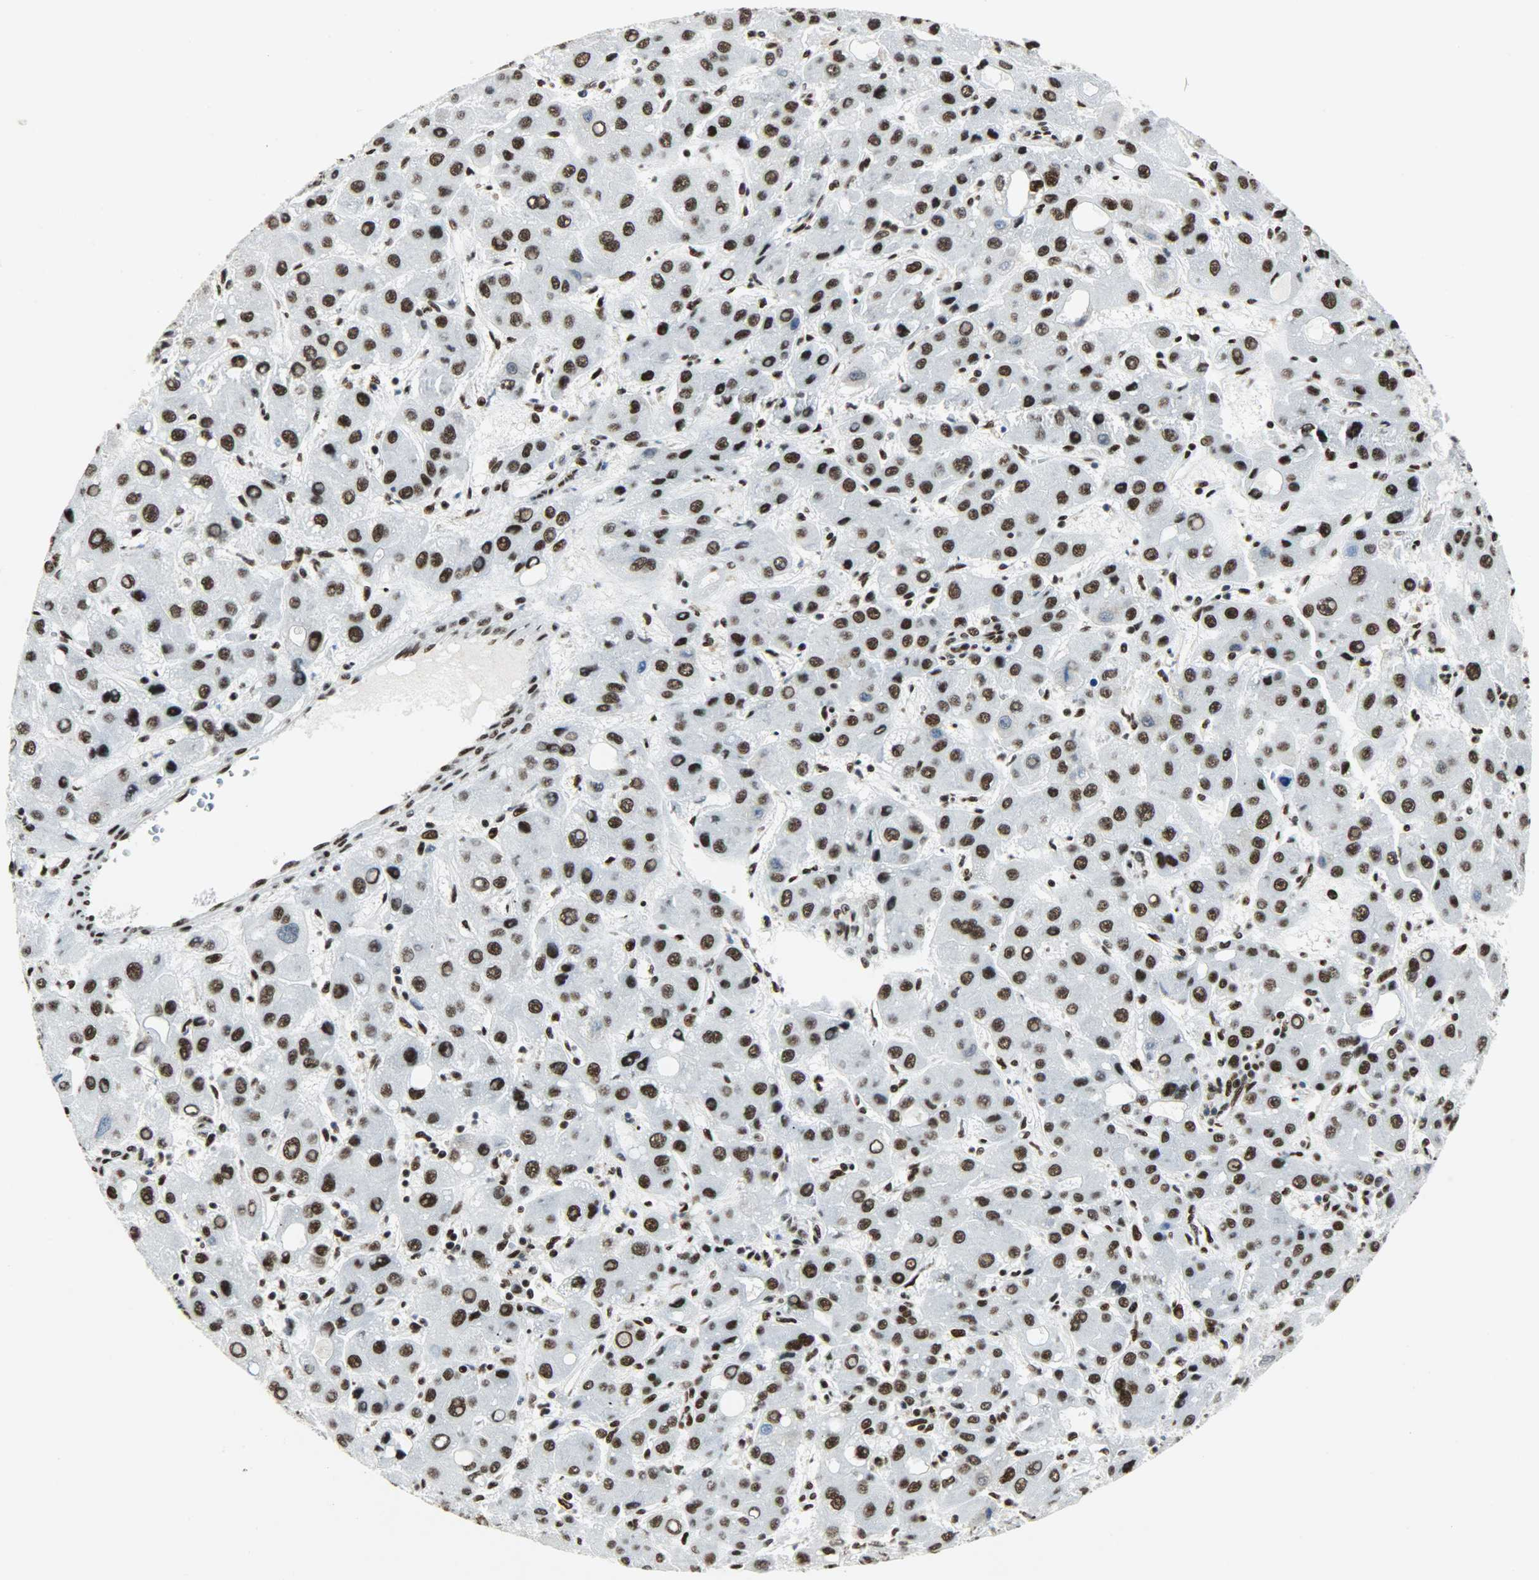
{"staining": {"intensity": "strong", "quantity": ">75%", "location": "nuclear"}, "tissue": "liver cancer", "cell_type": "Tumor cells", "image_type": "cancer", "snomed": [{"axis": "morphology", "description": "Carcinoma, Hepatocellular, NOS"}, {"axis": "topography", "description": "Liver"}], "caption": "High-power microscopy captured an immunohistochemistry (IHC) photomicrograph of liver cancer (hepatocellular carcinoma), revealing strong nuclear expression in about >75% of tumor cells. (Brightfield microscopy of DAB IHC at high magnification).", "gene": "SSB", "patient": {"sex": "male", "age": 55}}